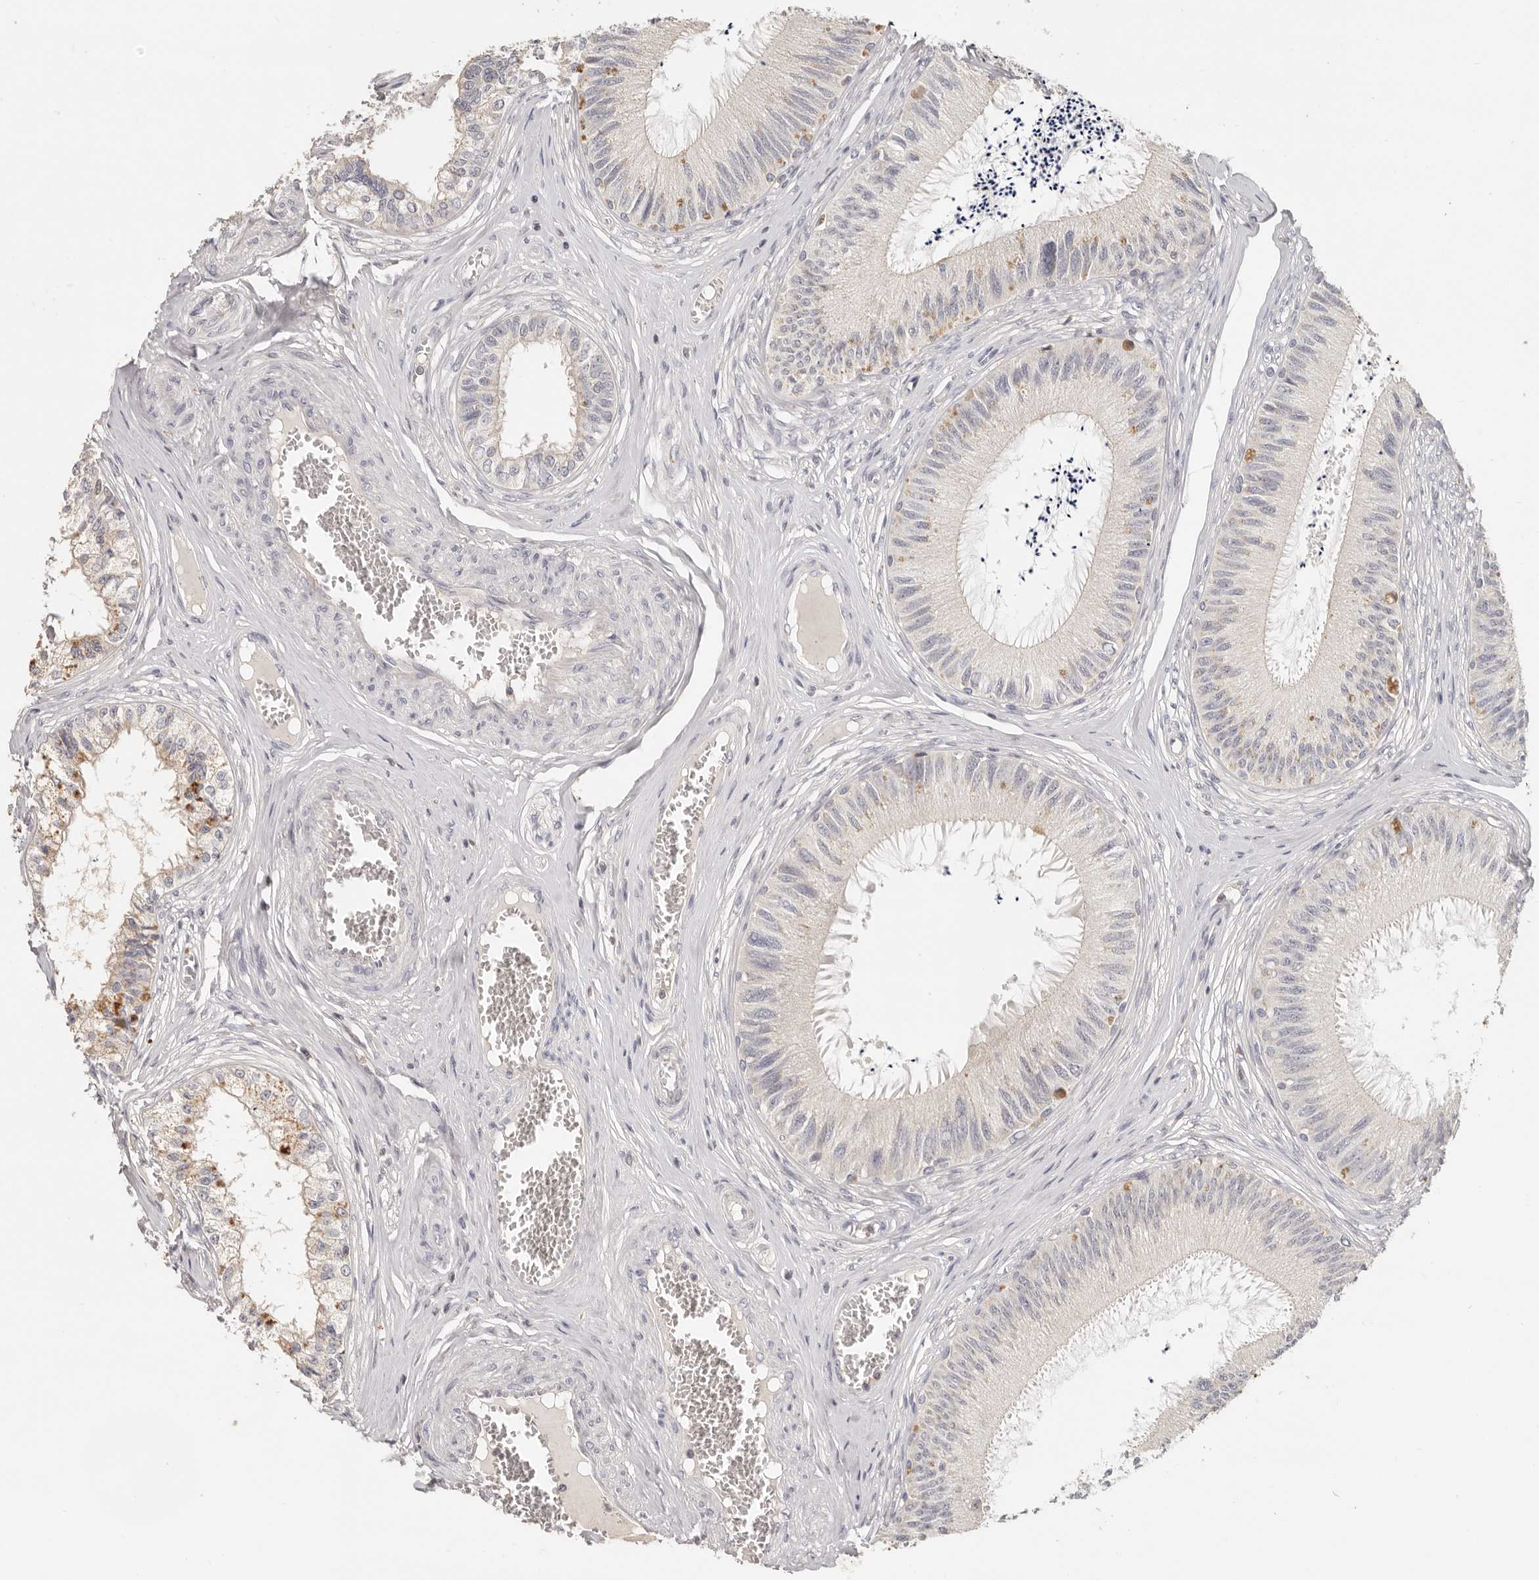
{"staining": {"intensity": "moderate", "quantity": ">75%", "location": "cytoplasmic/membranous"}, "tissue": "epididymis", "cell_type": "Glandular cells", "image_type": "normal", "snomed": [{"axis": "morphology", "description": "Normal tissue, NOS"}, {"axis": "topography", "description": "Epididymis"}], "caption": "This image shows IHC staining of unremarkable epididymis, with medium moderate cytoplasmic/membranous expression in approximately >75% of glandular cells.", "gene": "CSK", "patient": {"sex": "male", "age": 79}}